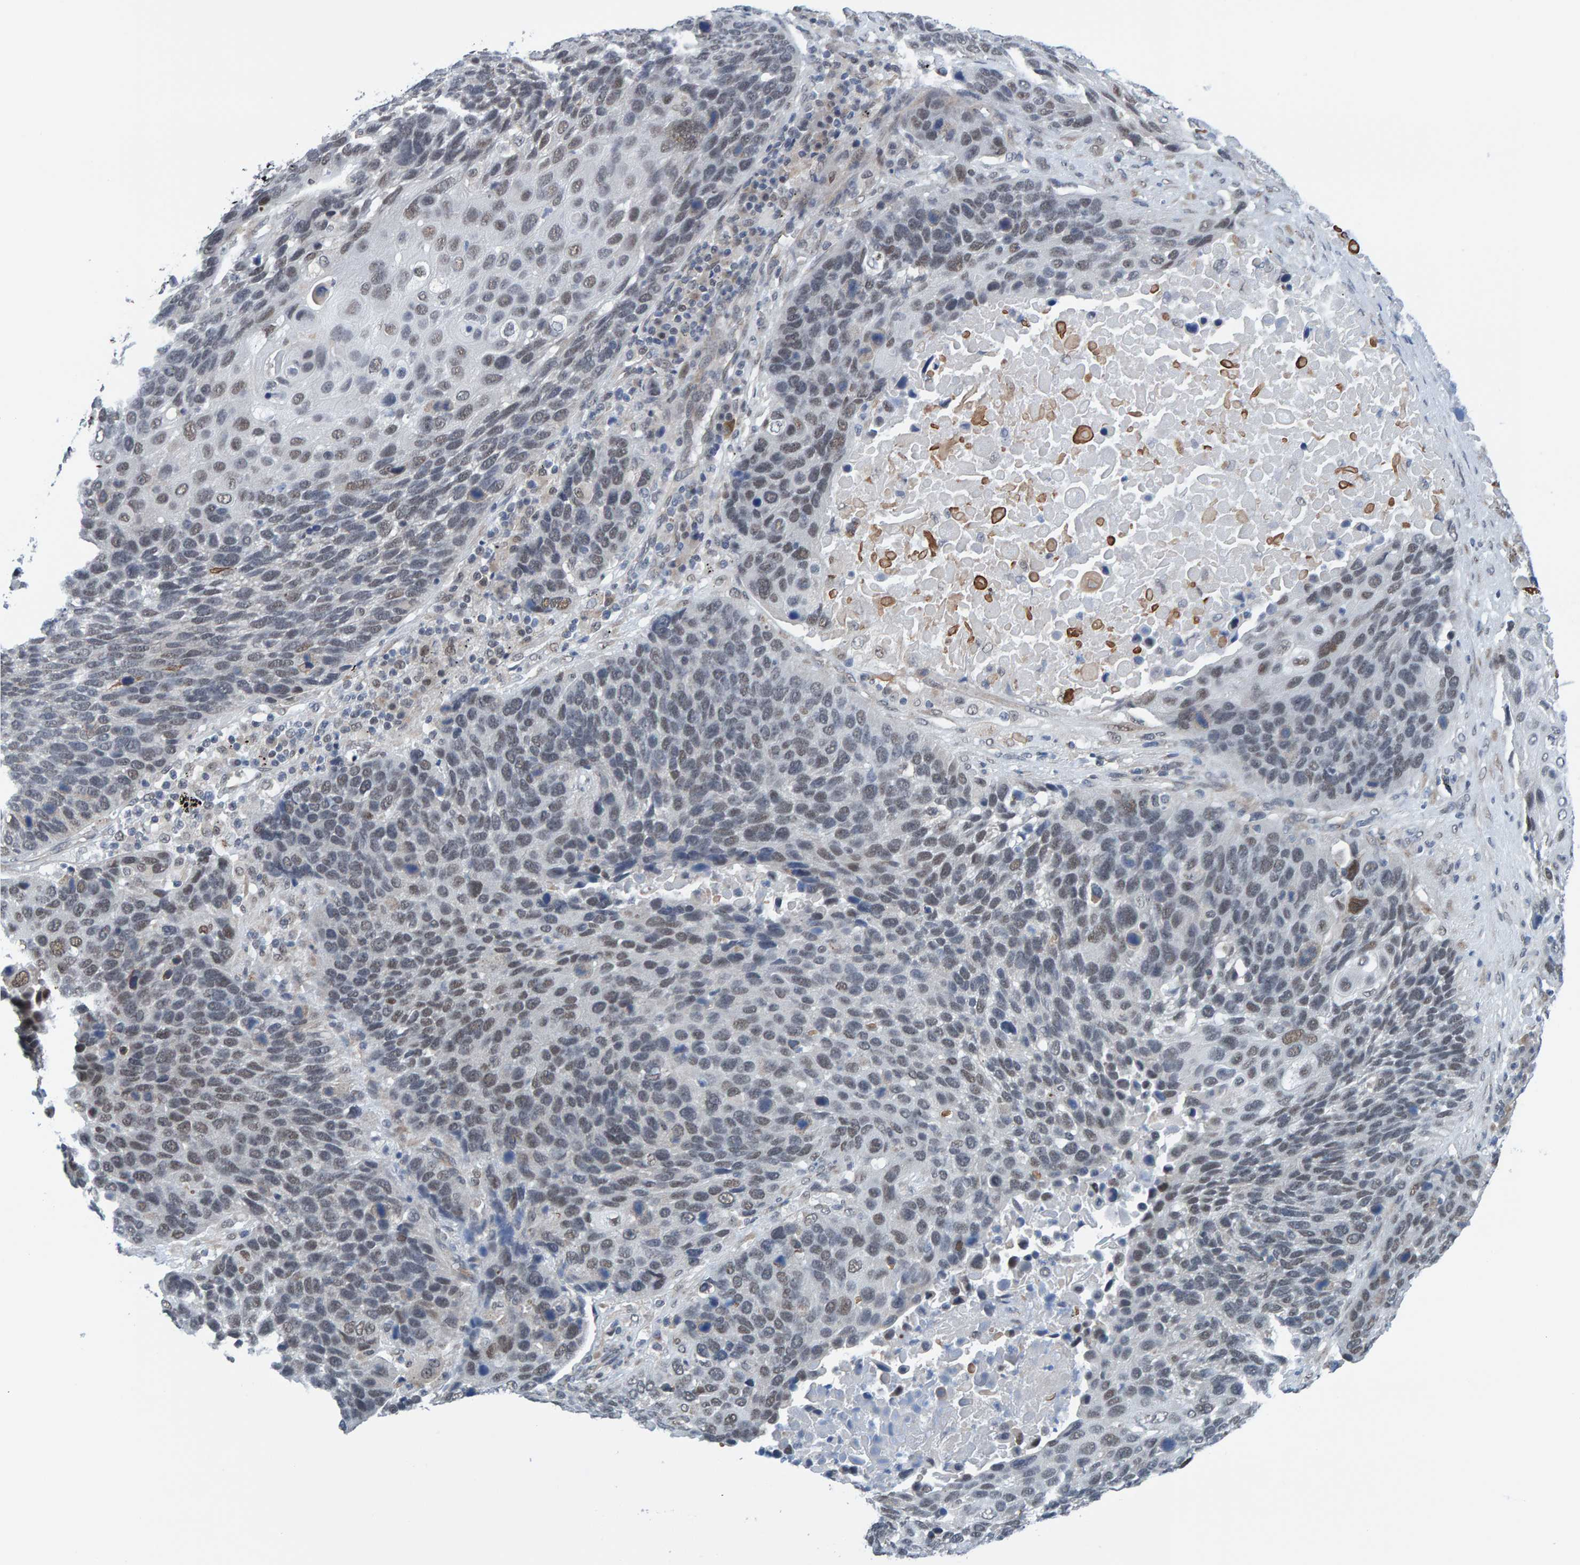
{"staining": {"intensity": "weak", "quantity": "<25%", "location": "nuclear"}, "tissue": "lung cancer", "cell_type": "Tumor cells", "image_type": "cancer", "snomed": [{"axis": "morphology", "description": "Squamous cell carcinoma, NOS"}, {"axis": "topography", "description": "Lung"}], "caption": "Immunohistochemical staining of human squamous cell carcinoma (lung) demonstrates no significant staining in tumor cells.", "gene": "SCRN2", "patient": {"sex": "male", "age": 66}}